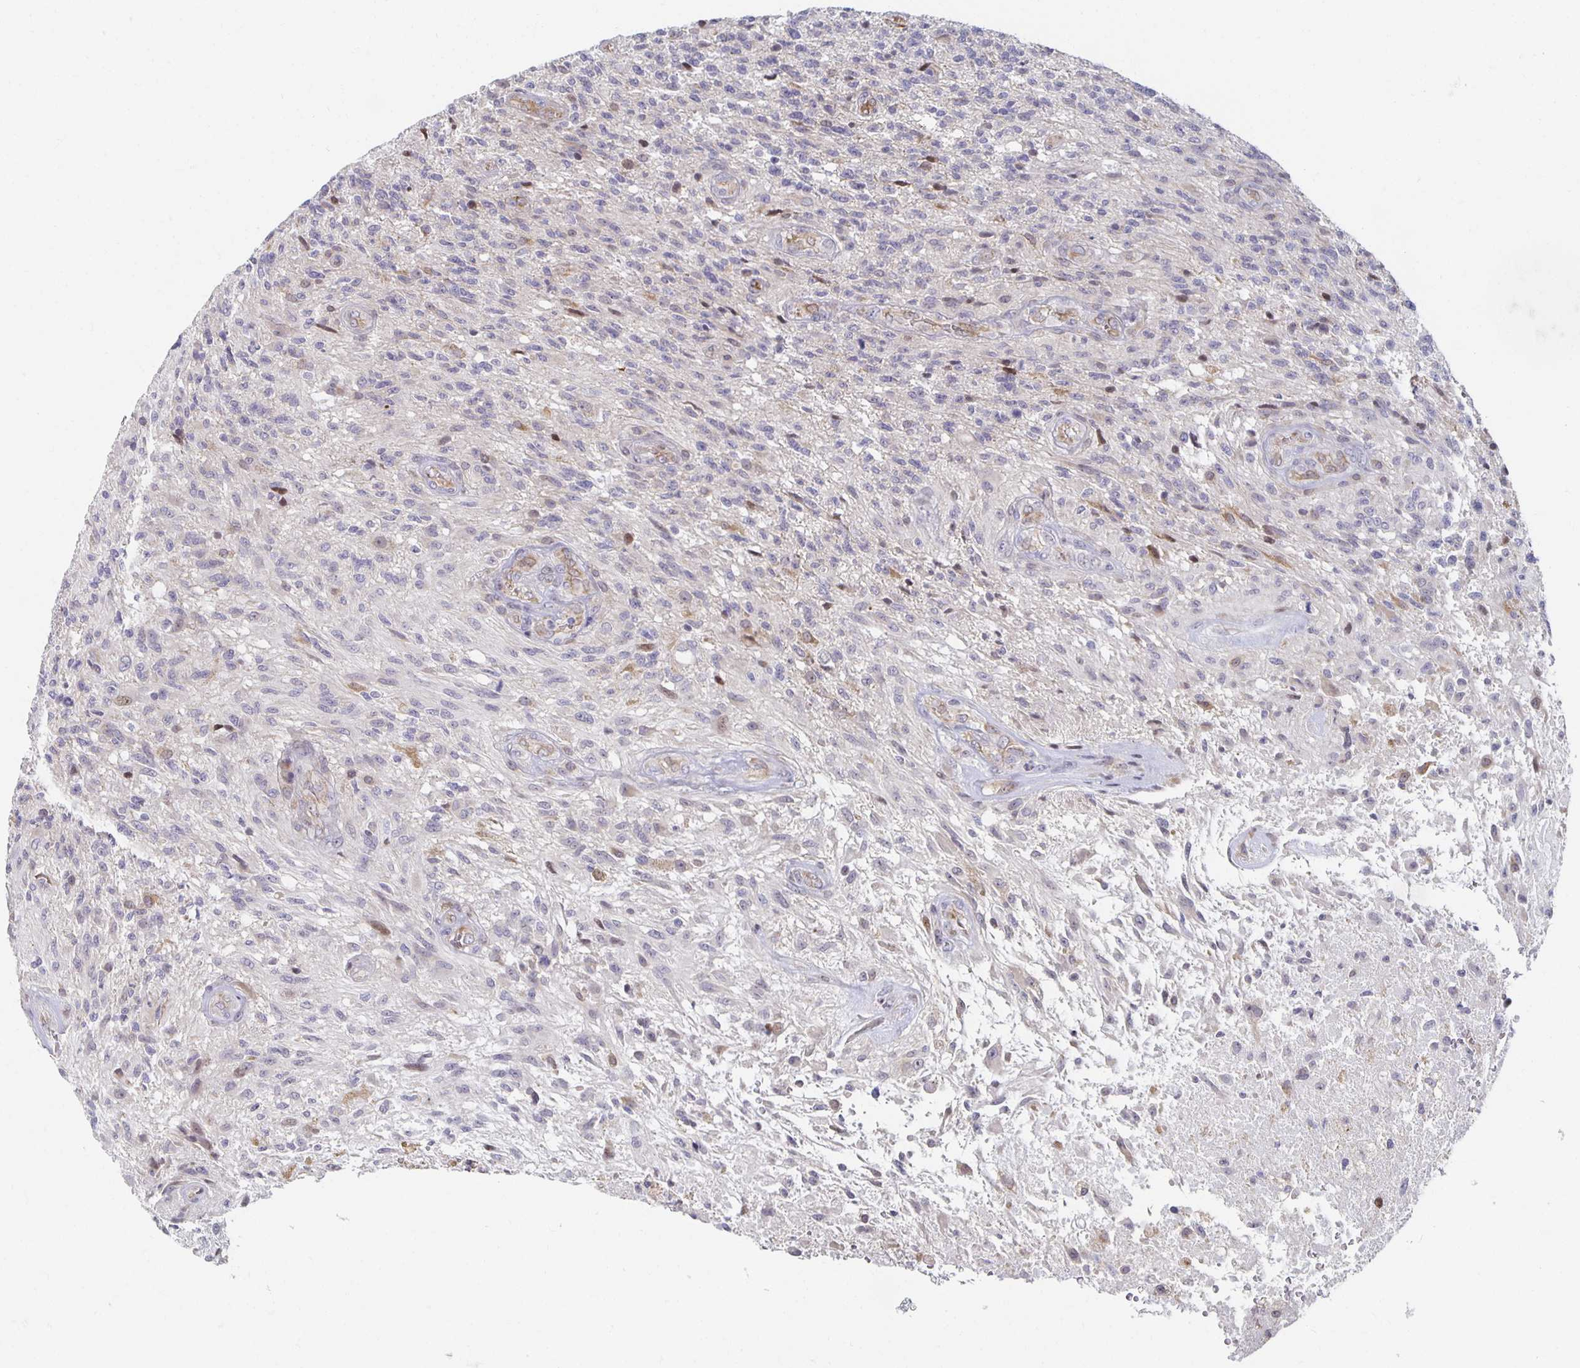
{"staining": {"intensity": "negative", "quantity": "none", "location": "none"}, "tissue": "glioma", "cell_type": "Tumor cells", "image_type": "cancer", "snomed": [{"axis": "morphology", "description": "Glioma, malignant, High grade"}, {"axis": "topography", "description": "Brain"}], "caption": "This is an immunohistochemistry (IHC) micrograph of glioma. There is no staining in tumor cells.", "gene": "HCFC1R1", "patient": {"sex": "male", "age": 56}}